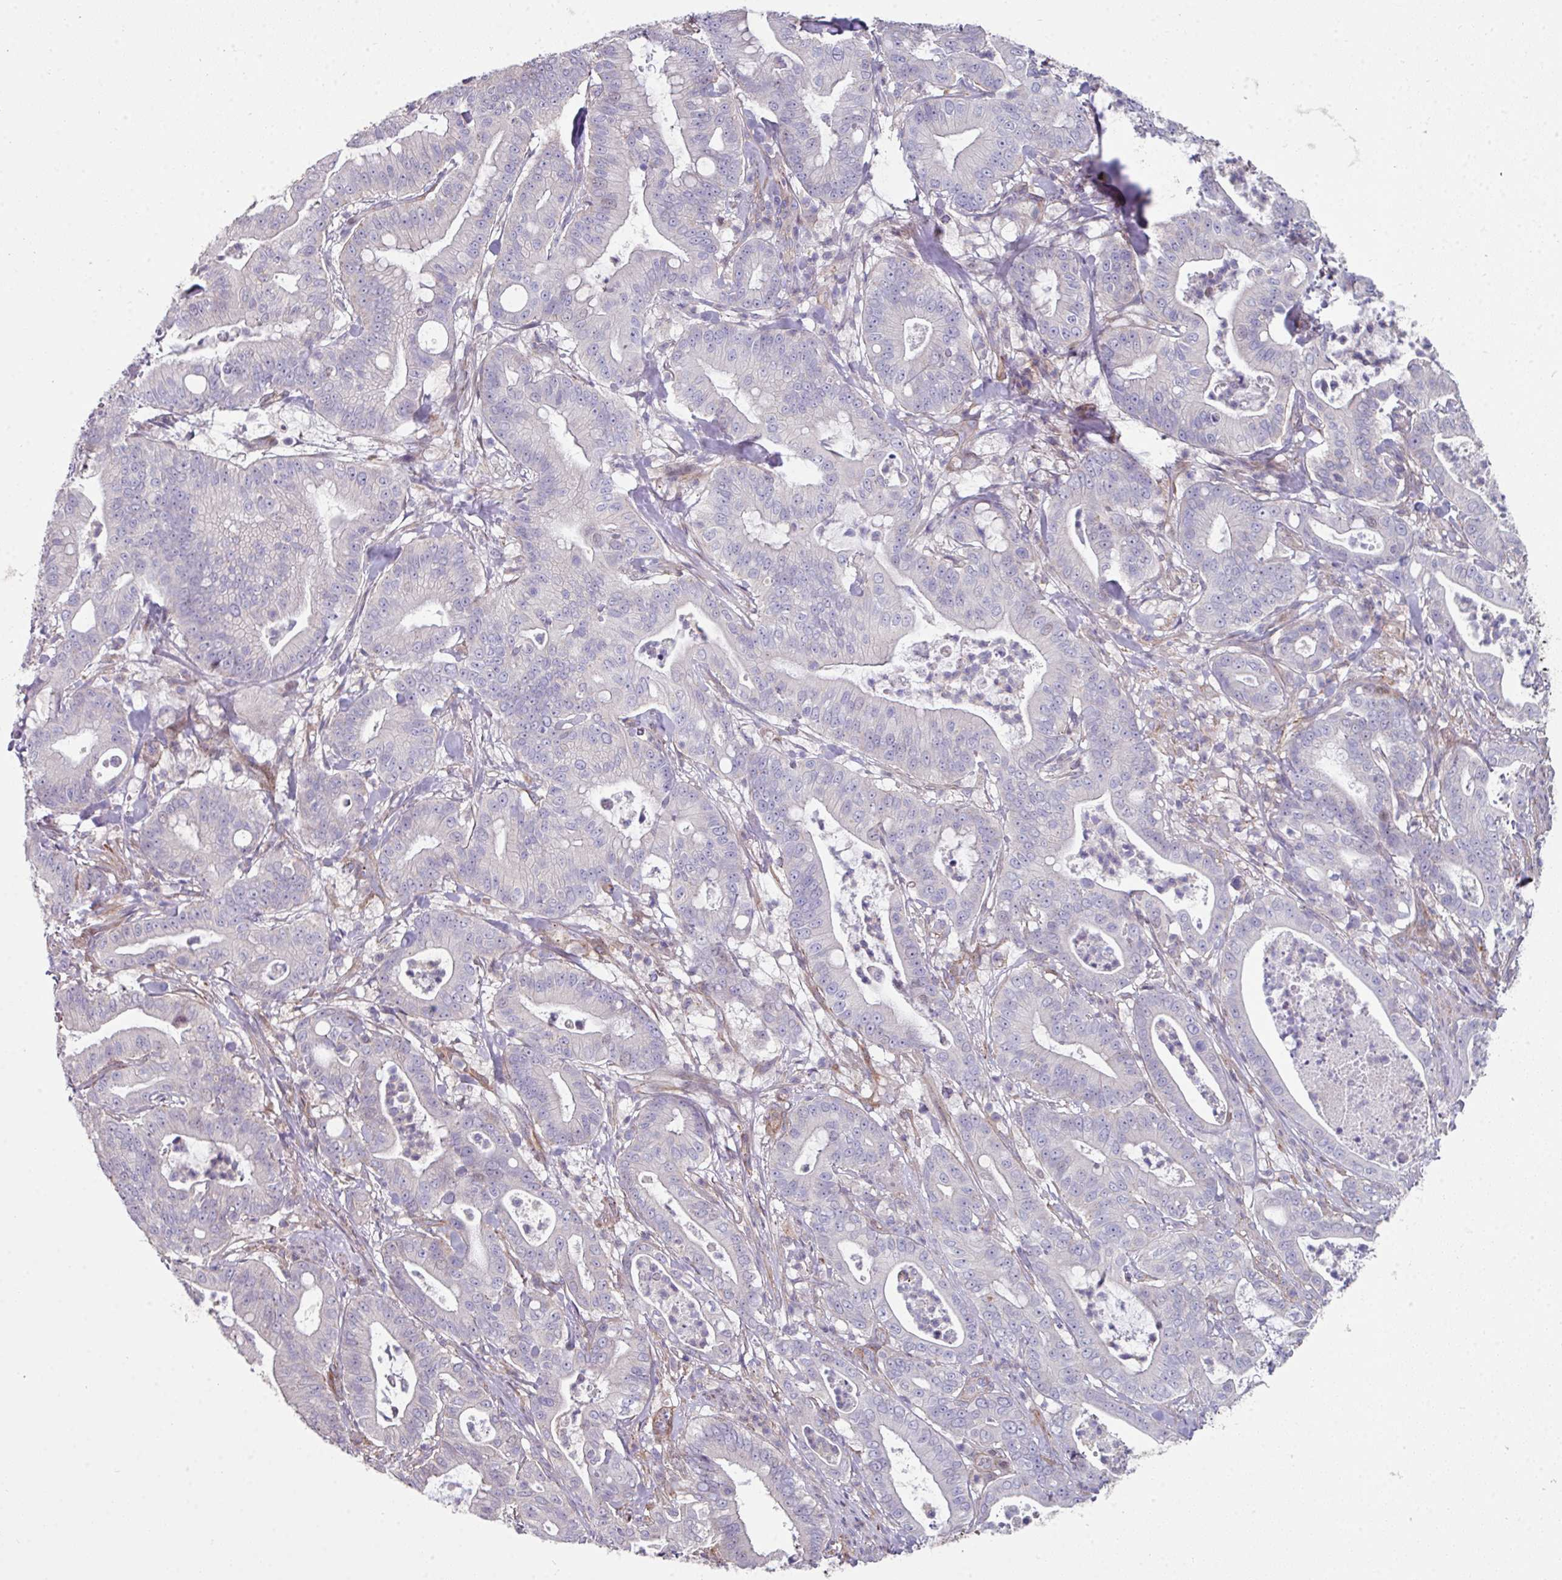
{"staining": {"intensity": "negative", "quantity": "none", "location": "none"}, "tissue": "pancreatic cancer", "cell_type": "Tumor cells", "image_type": "cancer", "snomed": [{"axis": "morphology", "description": "Adenocarcinoma, NOS"}, {"axis": "topography", "description": "Pancreas"}], "caption": "This is an immunohistochemistry histopathology image of human pancreatic cancer (adenocarcinoma). There is no expression in tumor cells.", "gene": "ANO9", "patient": {"sex": "male", "age": 71}}